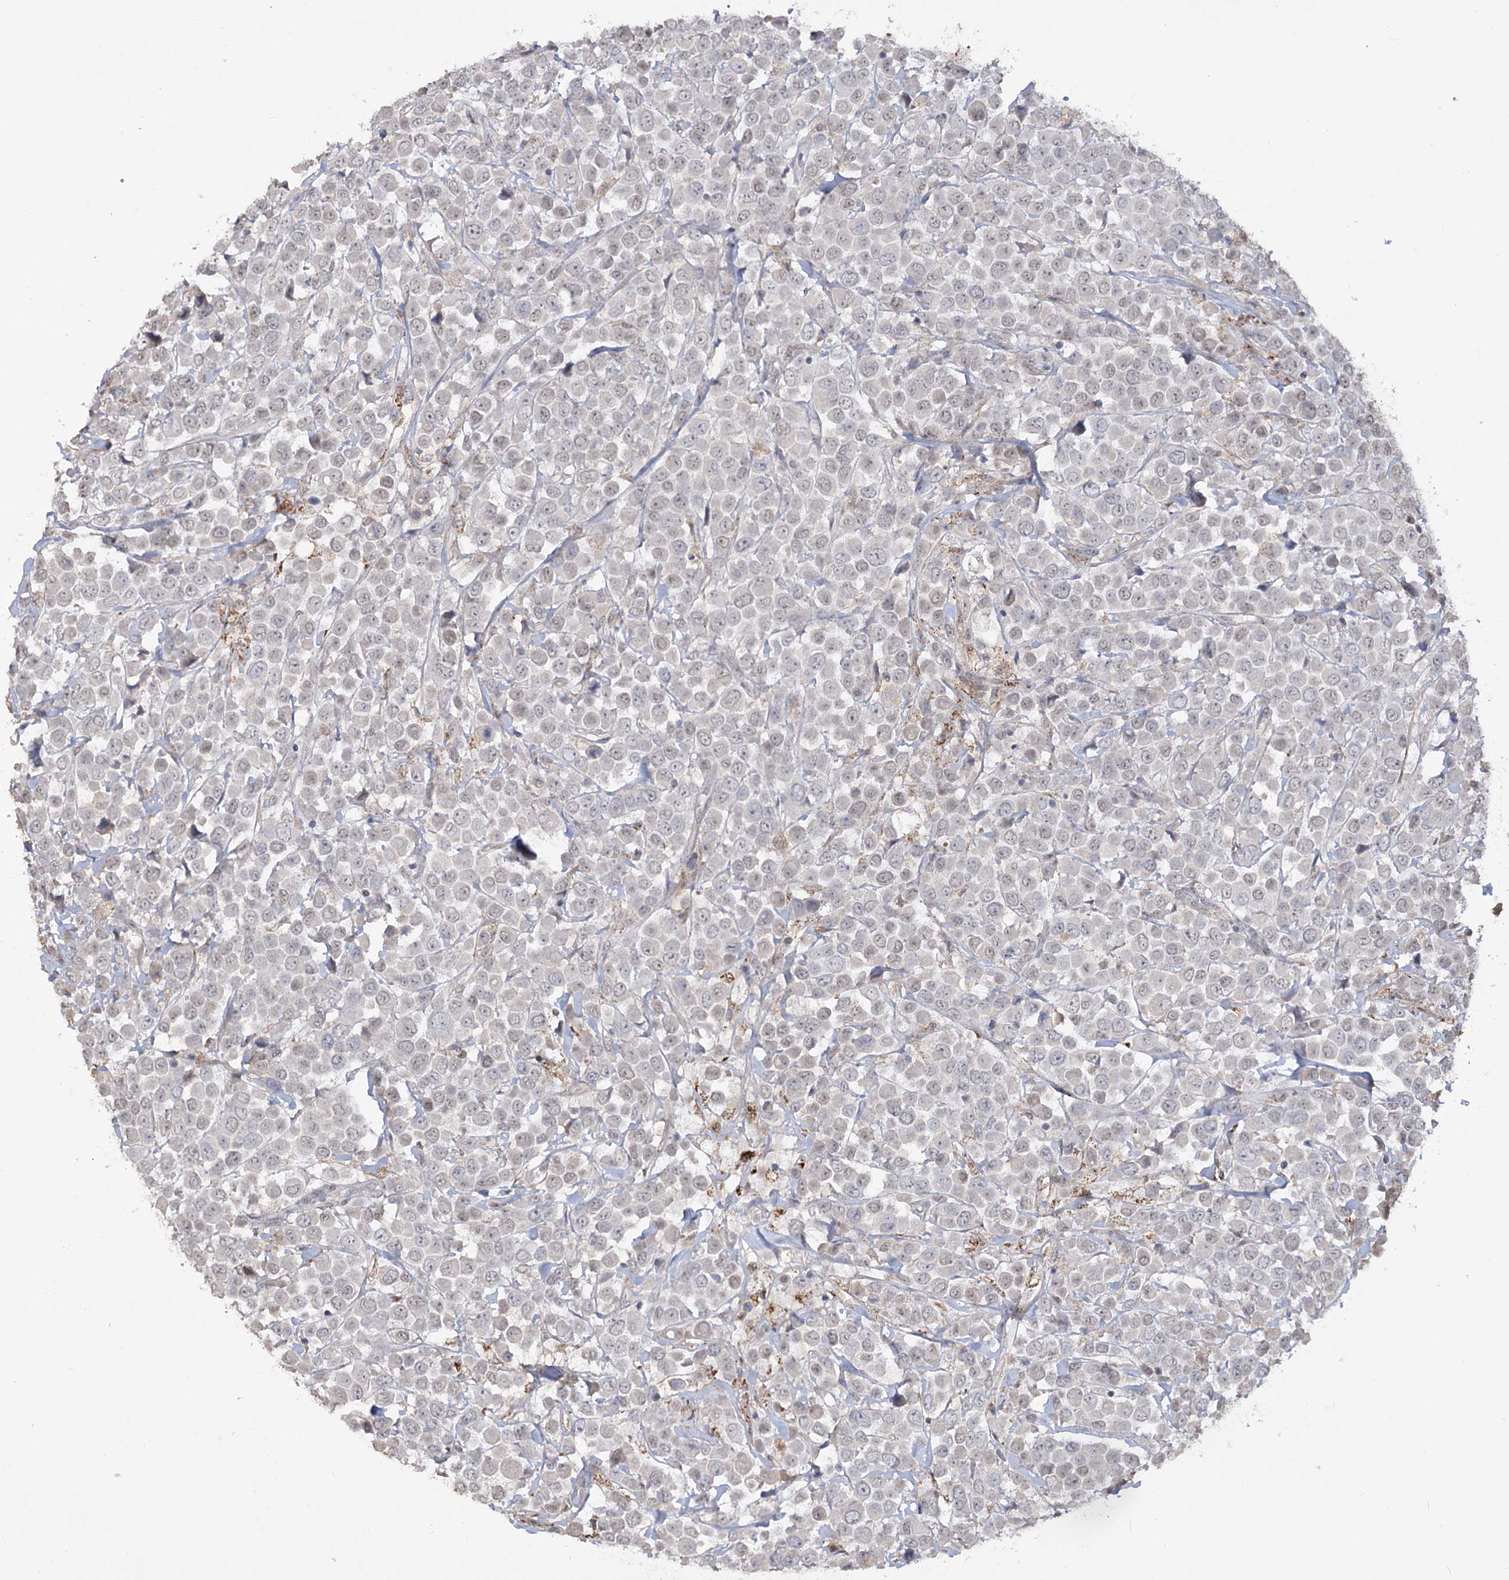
{"staining": {"intensity": "negative", "quantity": "none", "location": "none"}, "tissue": "breast cancer", "cell_type": "Tumor cells", "image_type": "cancer", "snomed": [{"axis": "morphology", "description": "Duct carcinoma"}, {"axis": "topography", "description": "Breast"}], "caption": "Immunohistochemistry of human breast cancer exhibits no staining in tumor cells.", "gene": "ZSCAN23", "patient": {"sex": "female", "age": 61}}